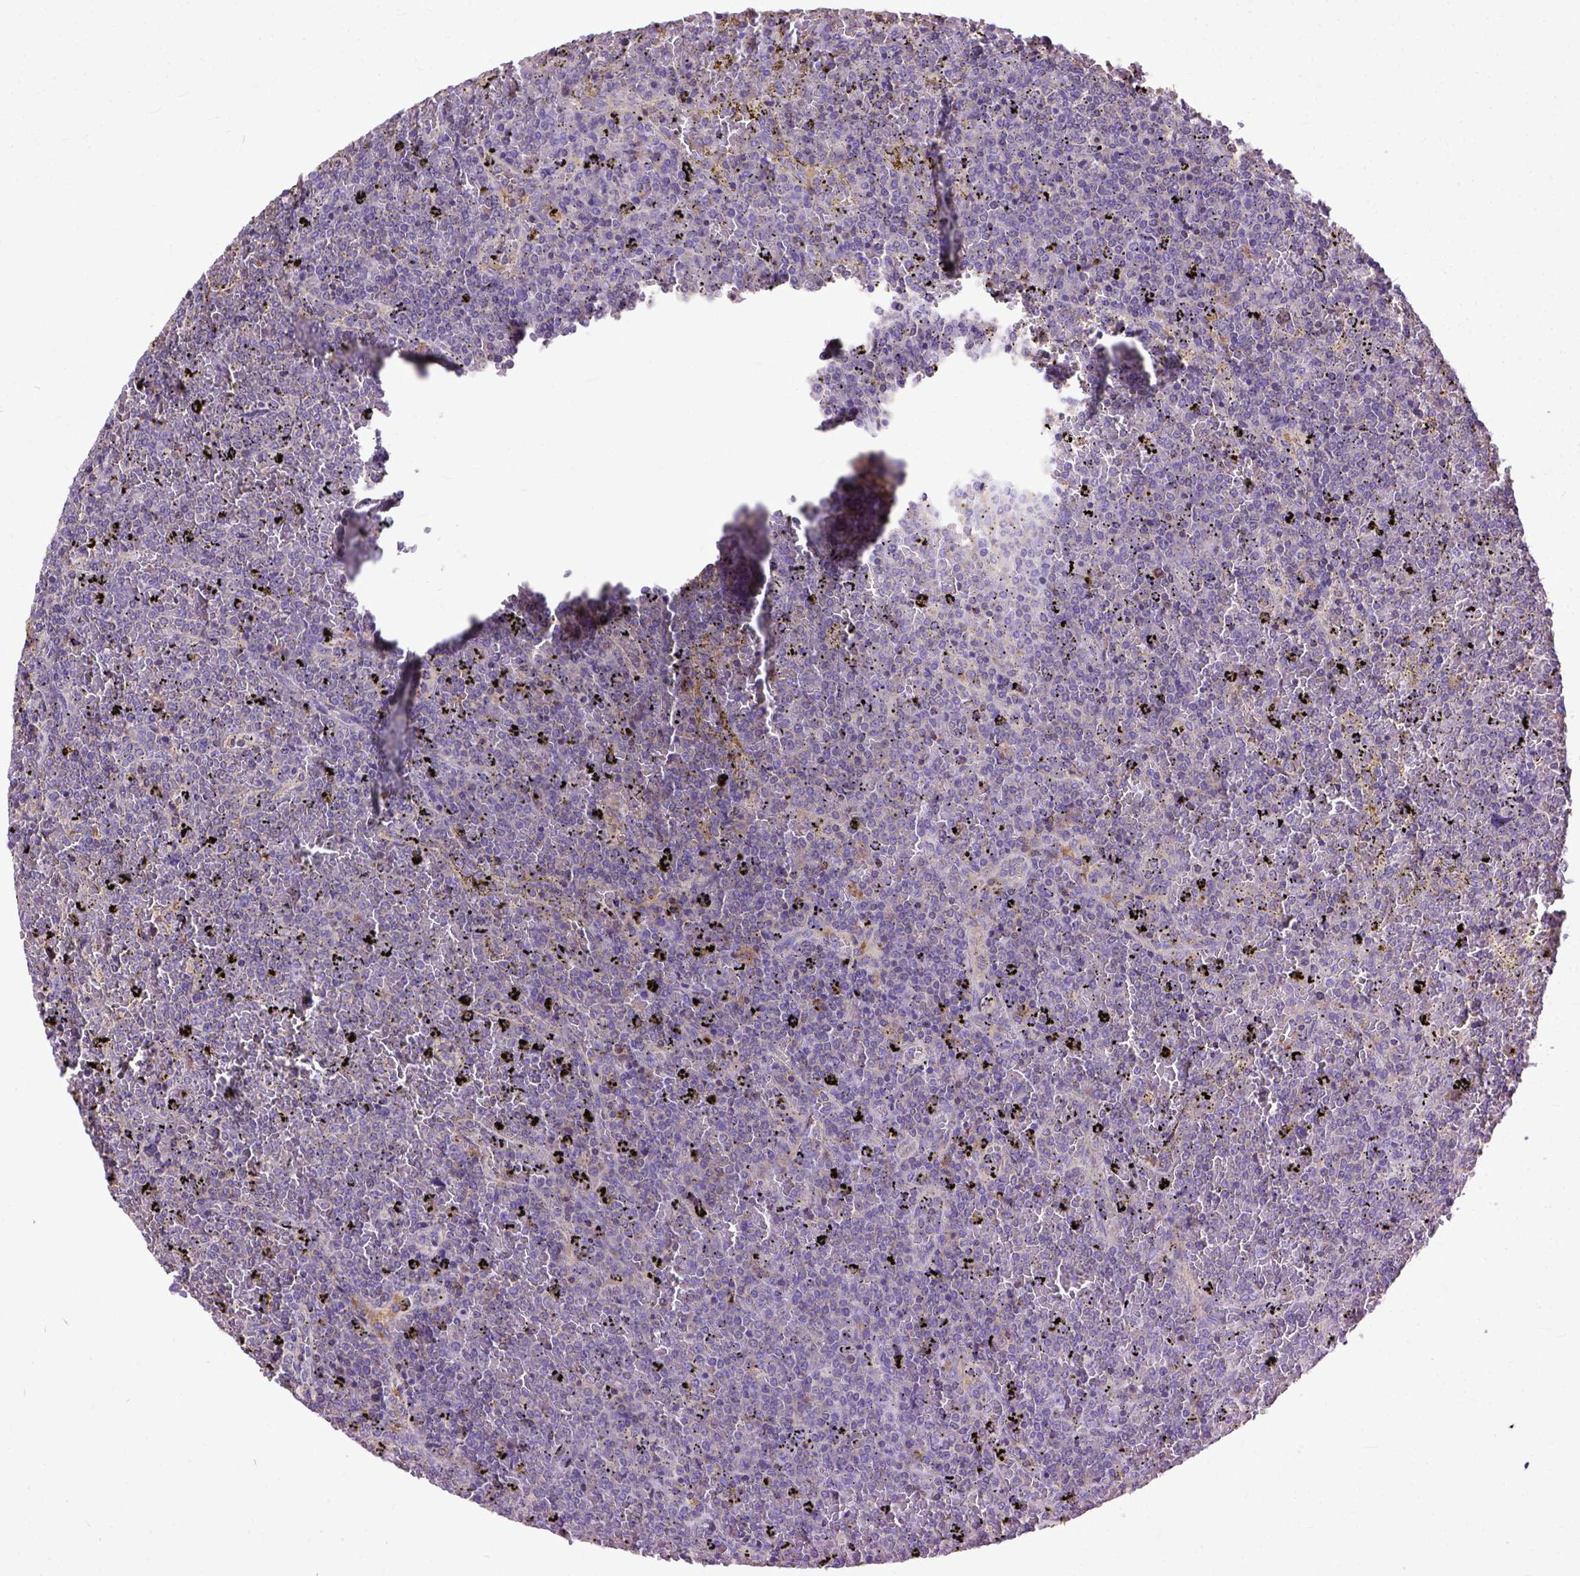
{"staining": {"intensity": "weak", "quantity": "<25%", "location": "cytoplasmic/membranous"}, "tissue": "lymphoma", "cell_type": "Tumor cells", "image_type": "cancer", "snomed": [{"axis": "morphology", "description": "Malignant lymphoma, non-Hodgkin's type, Low grade"}, {"axis": "topography", "description": "Spleen"}], "caption": "Immunohistochemistry (IHC) of human lymphoma shows no staining in tumor cells.", "gene": "NAMPT", "patient": {"sex": "female", "age": 77}}